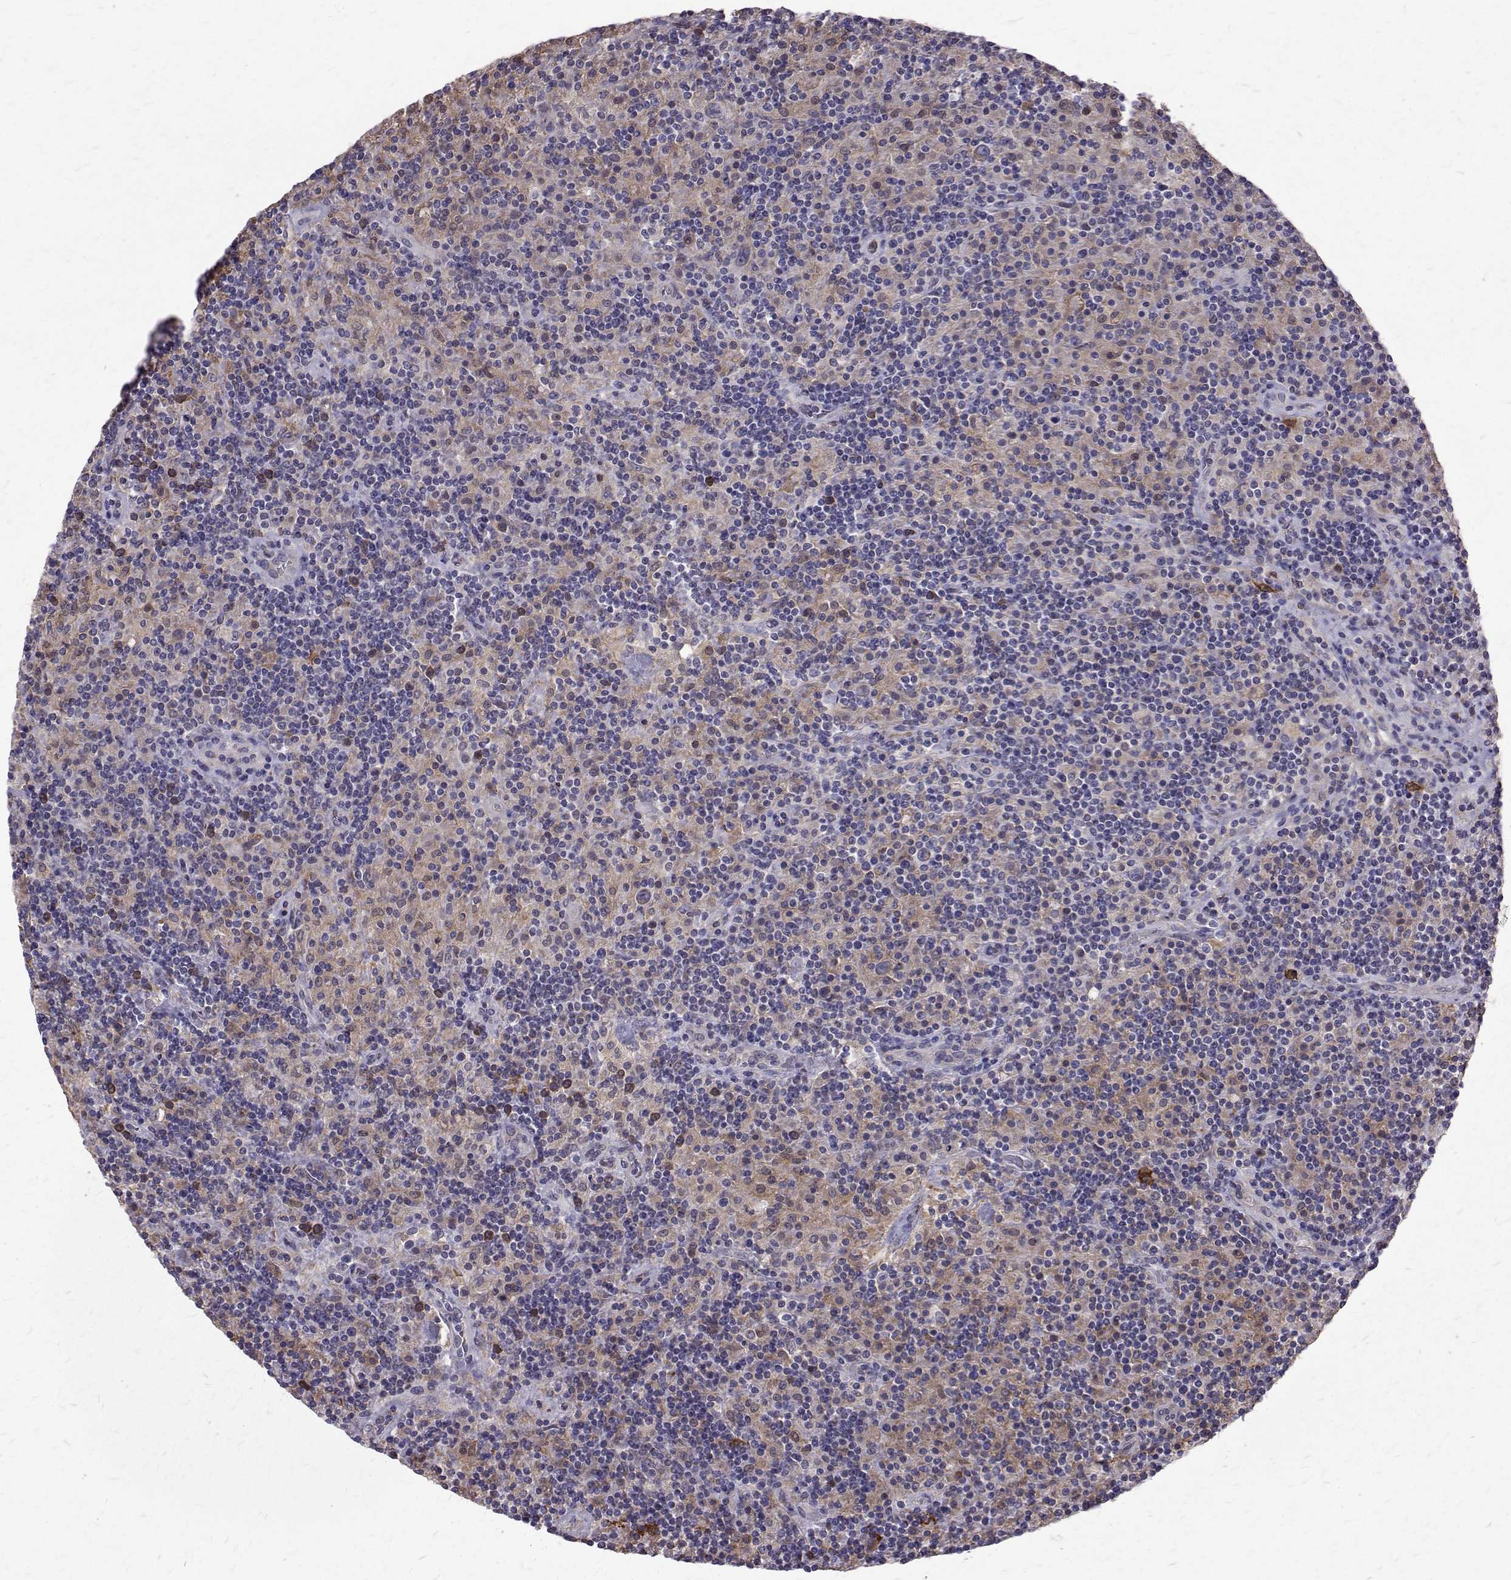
{"staining": {"intensity": "negative", "quantity": "none", "location": "none"}, "tissue": "lymphoma", "cell_type": "Tumor cells", "image_type": "cancer", "snomed": [{"axis": "morphology", "description": "Hodgkin's disease, NOS"}, {"axis": "topography", "description": "Lymph node"}], "caption": "IHC histopathology image of lymphoma stained for a protein (brown), which demonstrates no staining in tumor cells.", "gene": "CCDC89", "patient": {"sex": "male", "age": 70}}